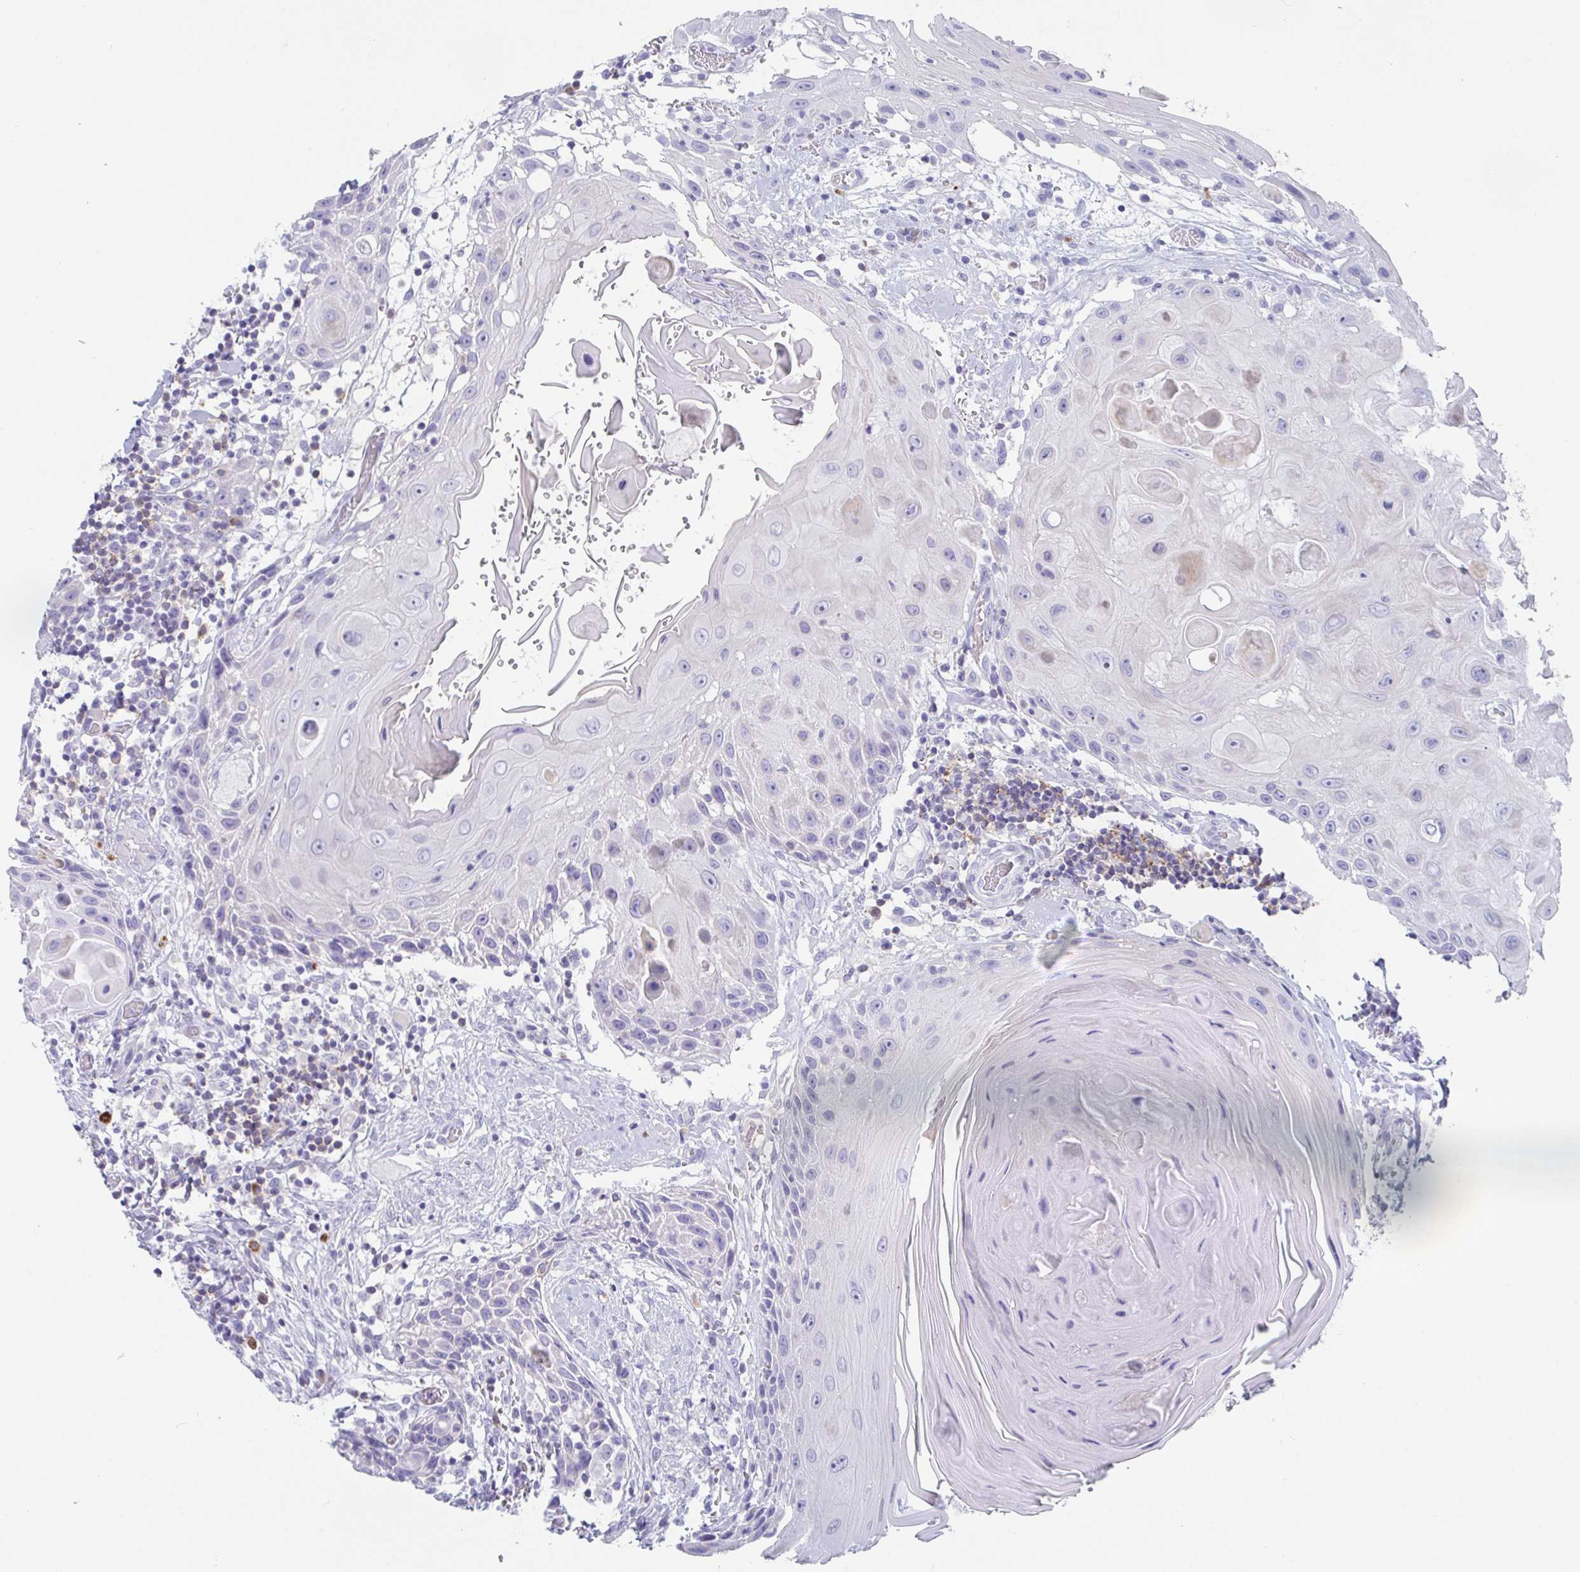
{"staining": {"intensity": "negative", "quantity": "none", "location": "none"}, "tissue": "head and neck cancer", "cell_type": "Tumor cells", "image_type": "cancer", "snomed": [{"axis": "morphology", "description": "Squamous cell carcinoma, NOS"}, {"axis": "topography", "description": "Oral tissue"}, {"axis": "topography", "description": "Head-Neck"}], "caption": "Head and neck cancer (squamous cell carcinoma) was stained to show a protein in brown. There is no significant expression in tumor cells. (DAB IHC visualized using brightfield microscopy, high magnification).", "gene": "PLA2G1B", "patient": {"sex": "male", "age": 49}}